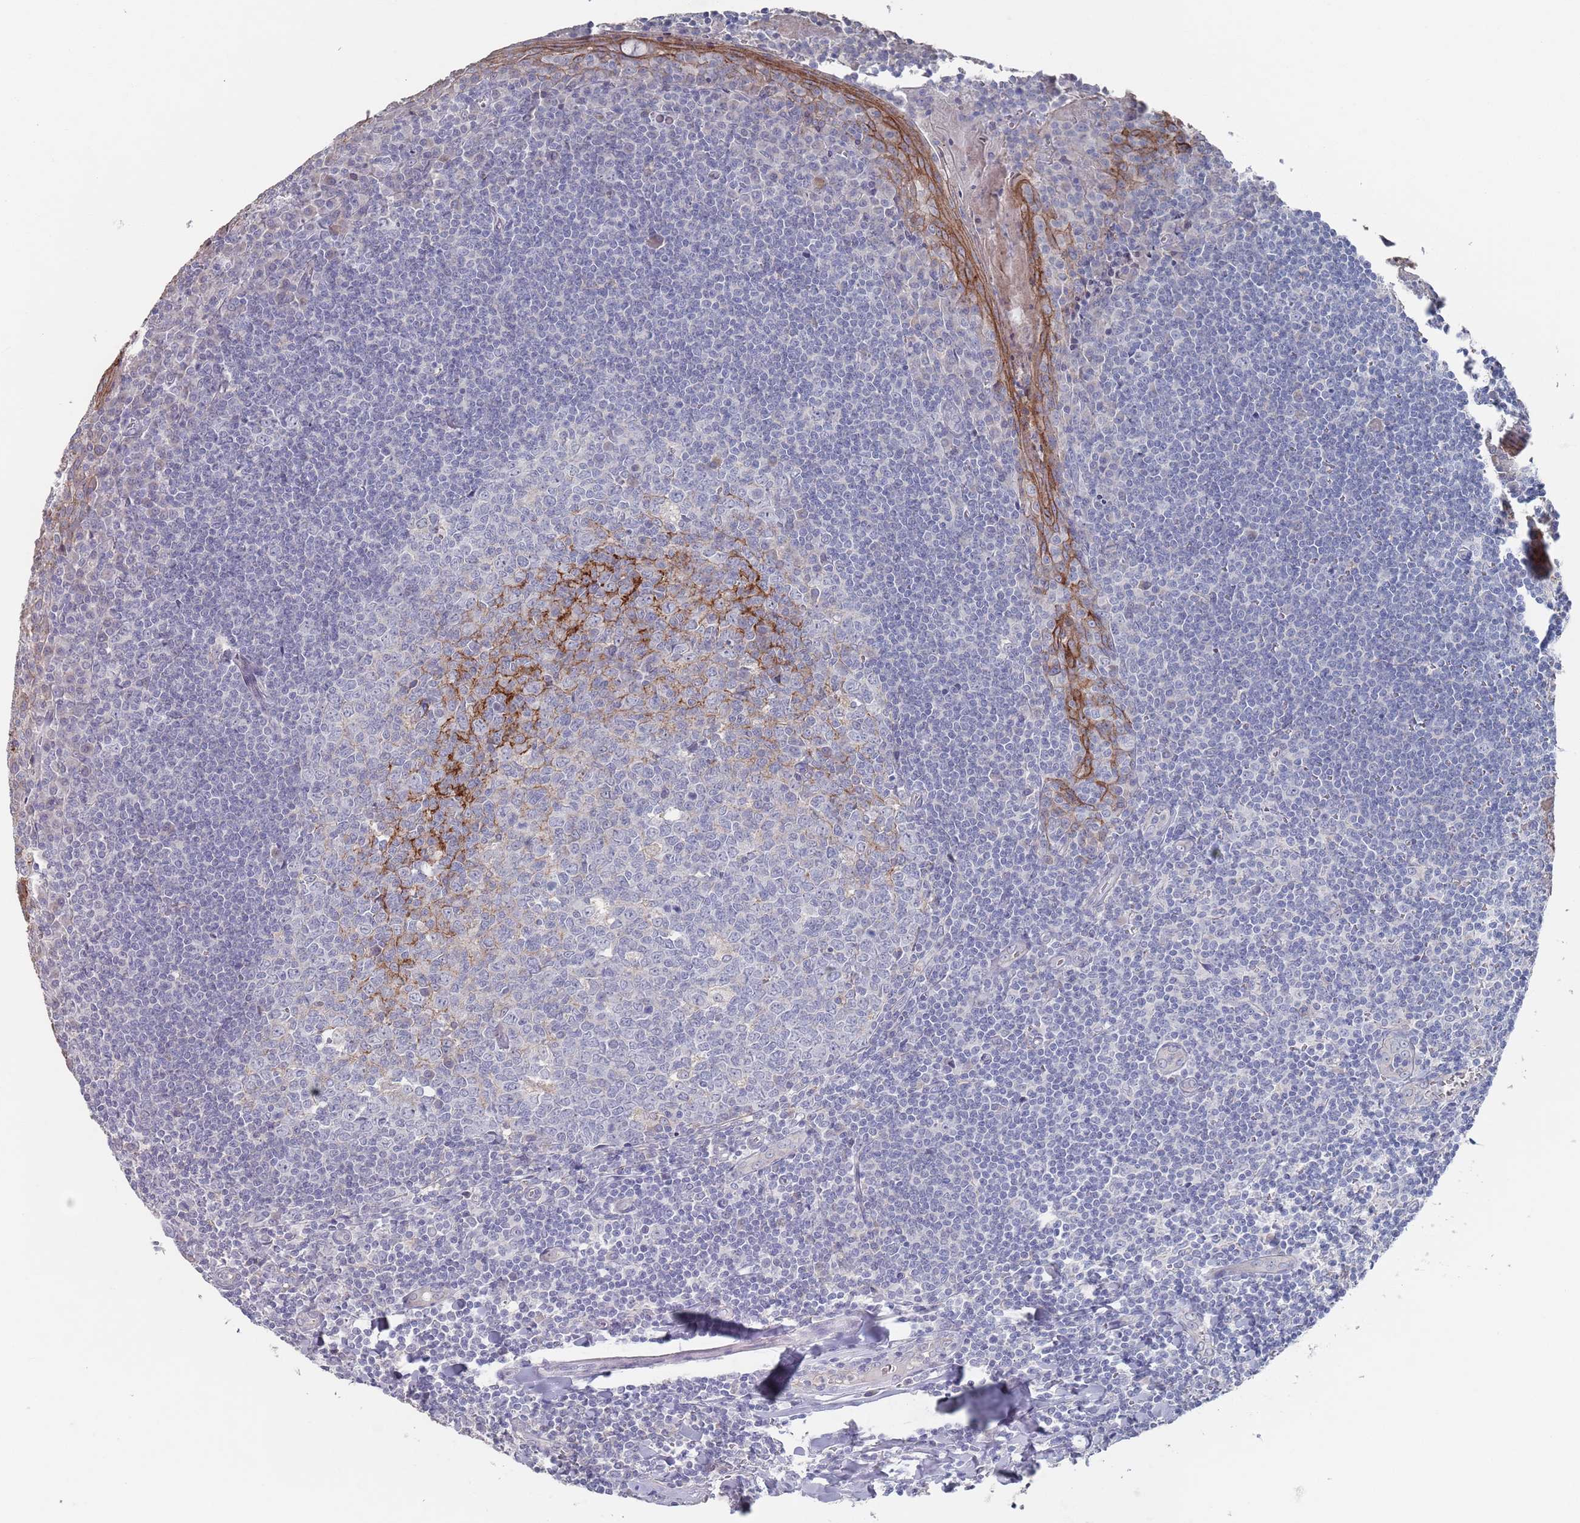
{"staining": {"intensity": "moderate", "quantity": "<25%", "location": "cytoplasmic/membranous"}, "tissue": "tonsil", "cell_type": "Germinal center cells", "image_type": "normal", "snomed": [{"axis": "morphology", "description": "Normal tissue, NOS"}, {"axis": "topography", "description": "Tonsil"}], "caption": "DAB immunohistochemical staining of unremarkable tonsil demonstrates moderate cytoplasmic/membranous protein staining in approximately <25% of germinal center cells.", "gene": "PROM2", "patient": {"sex": "male", "age": 27}}